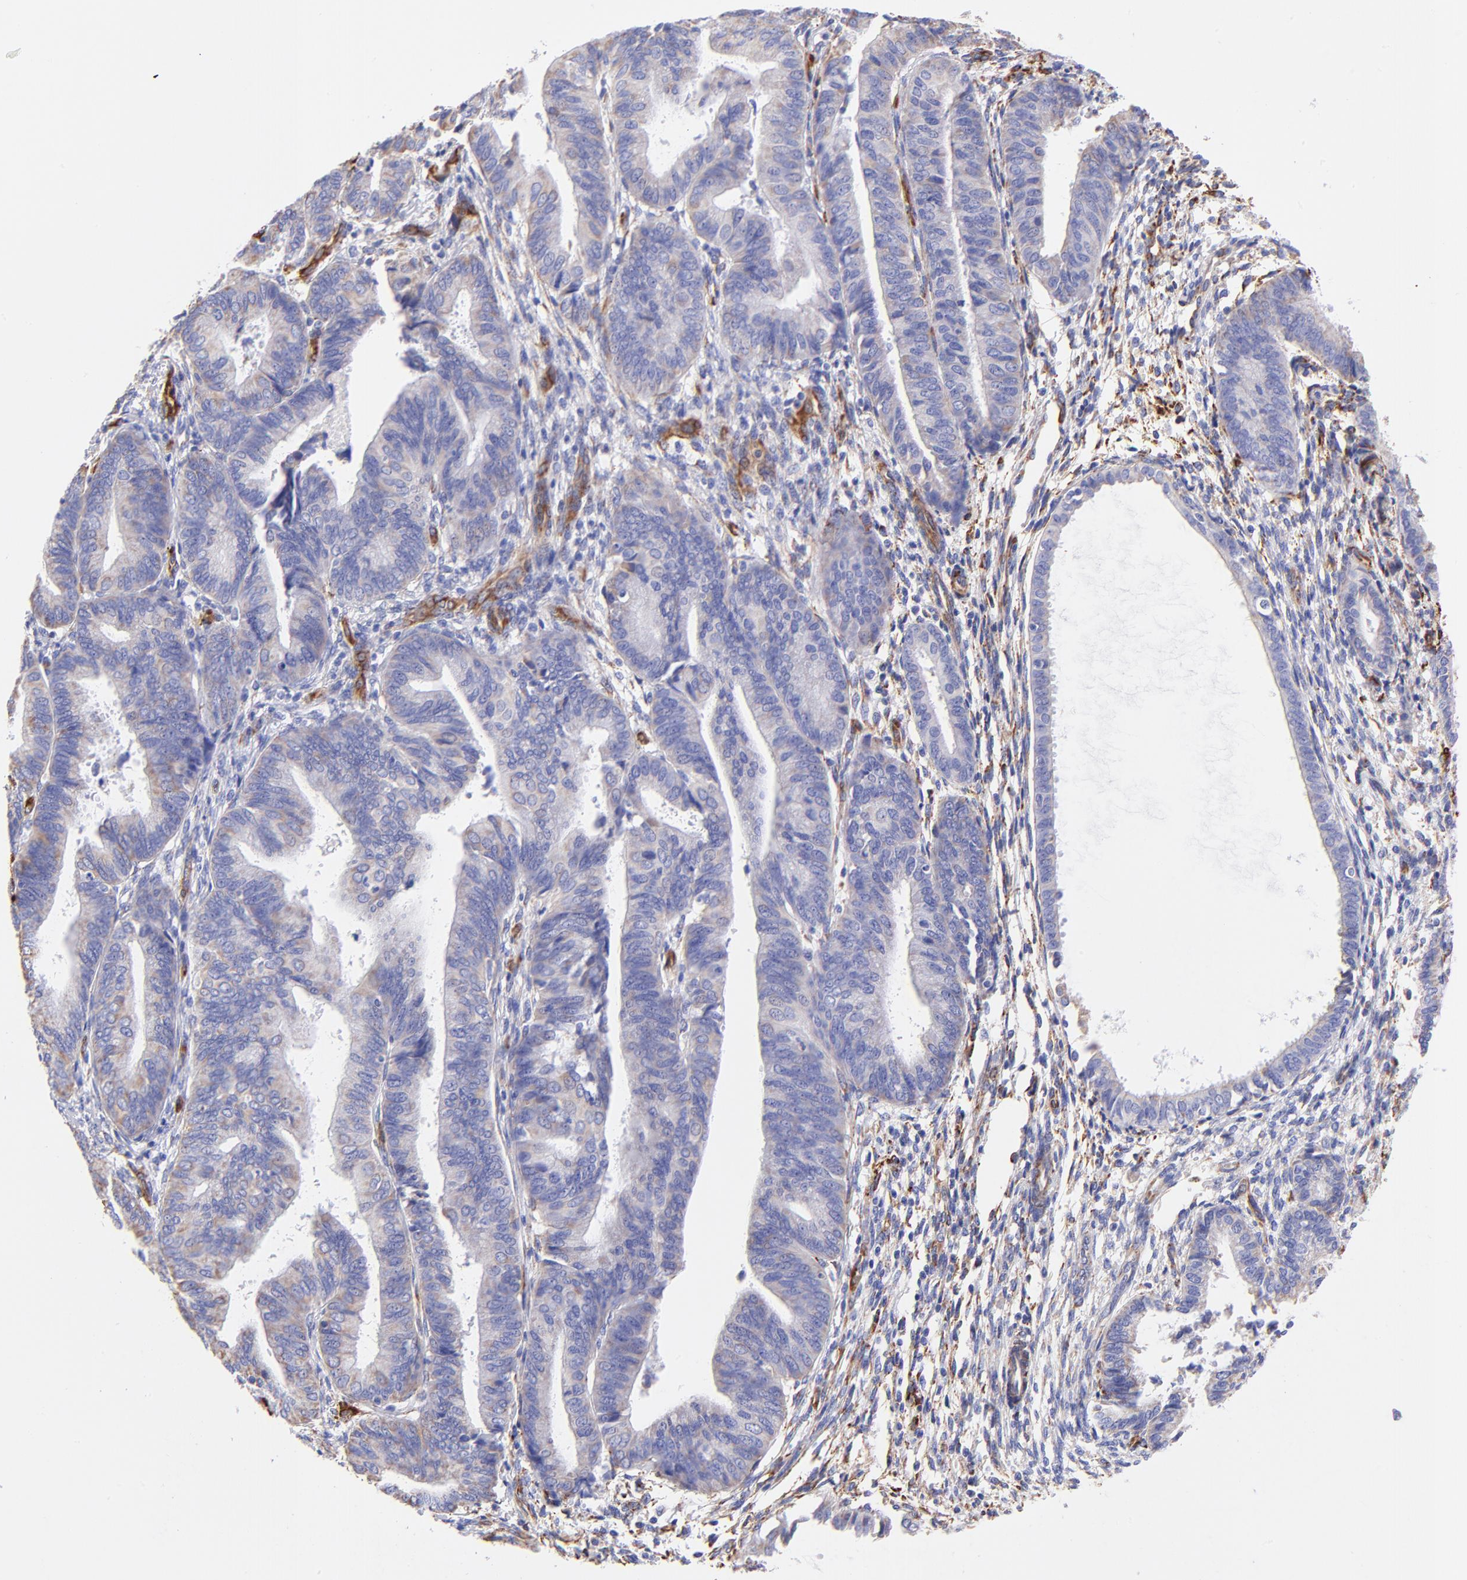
{"staining": {"intensity": "weak", "quantity": "25%-75%", "location": "cytoplasmic/membranous"}, "tissue": "endometrial cancer", "cell_type": "Tumor cells", "image_type": "cancer", "snomed": [{"axis": "morphology", "description": "Adenocarcinoma, NOS"}, {"axis": "topography", "description": "Endometrium"}], "caption": "About 25%-75% of tumor cells in endometrial cancer exhibit weak cytoplasmic/membranous protein positivity as visualized by brown immunohistochemical staining.", "gene": "SPARC", "patient": {"sex": "female", "age": 63}}